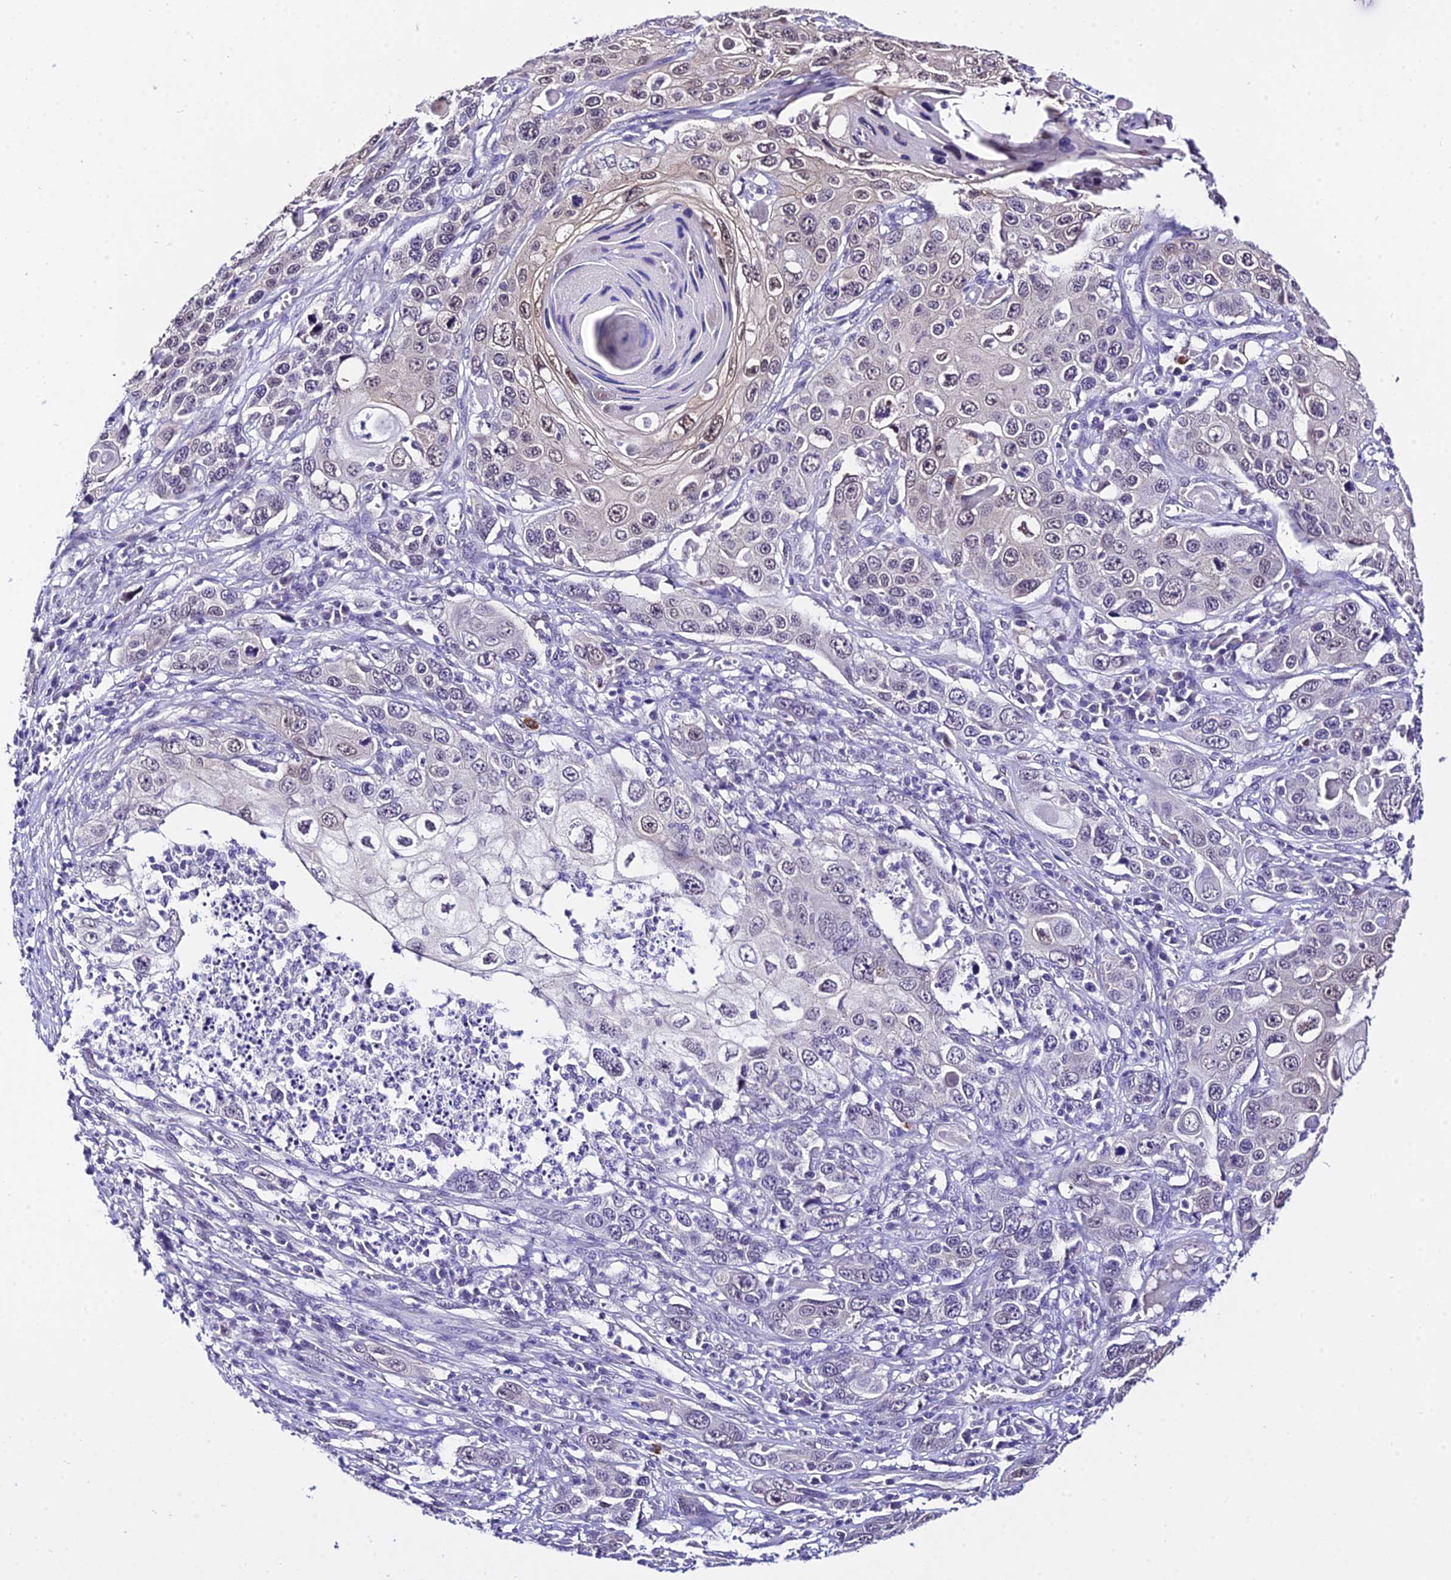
{"staining": {"intensity": "weak", "quantity": "<25%", "location": "nuclear"}, "tissue": "skin cancer", "cell_type": "Tumor cells", "image_type": "cancer", "snomed": [{"axis": "morphology", "description": "Squamous cell carcinoma, NOS"}, {"axis": "topography", "description": "Skin"}], "caption": "This is a histopathology image of immunohistochemistry staining of skin cancer, which shows no staining in tumor cells.", "gene": "POLR2I", "patient": {"sex": "male", "age": 55}}